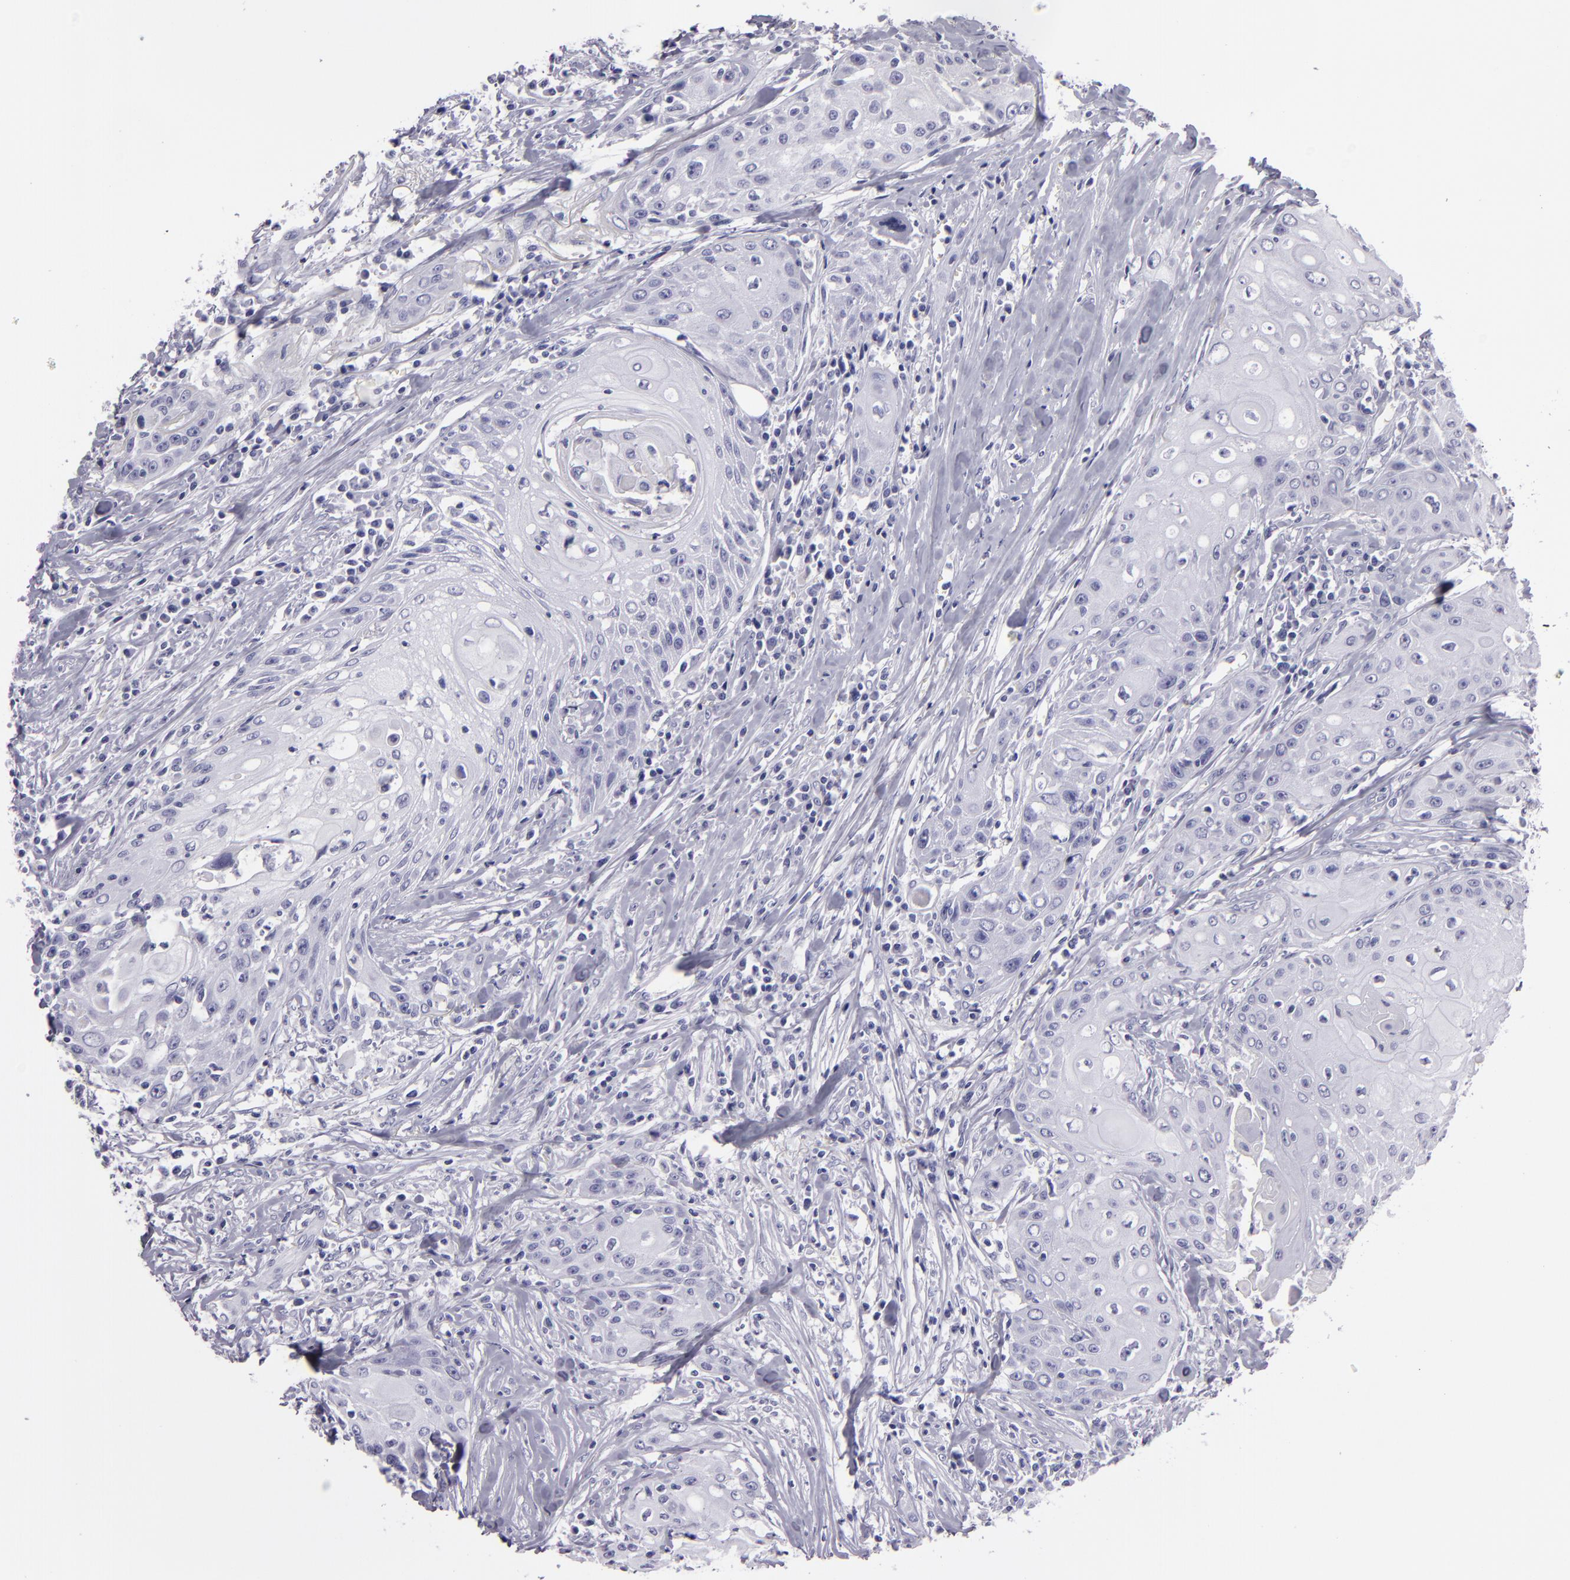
{"staining": {"intensity": "negative", "quantity": "none", "location": "none"}, "tissue": "head and neck cancer", "cell_type": "Tumor cells", "image_type": "cancer", "snomed": [{"axis": "morphology", "description": "Squamous cell carcinoma, NOS"}, {"axis": "topography", "description": "Oral tissue"}, {"axis": "topography", "description": "Head-Neck"}], "caption": "A micrograph of human head and neck cancer is negative for staining in tumor cells.", "gene": "CR2", "patient": {"sex": "female", "age": 82}}